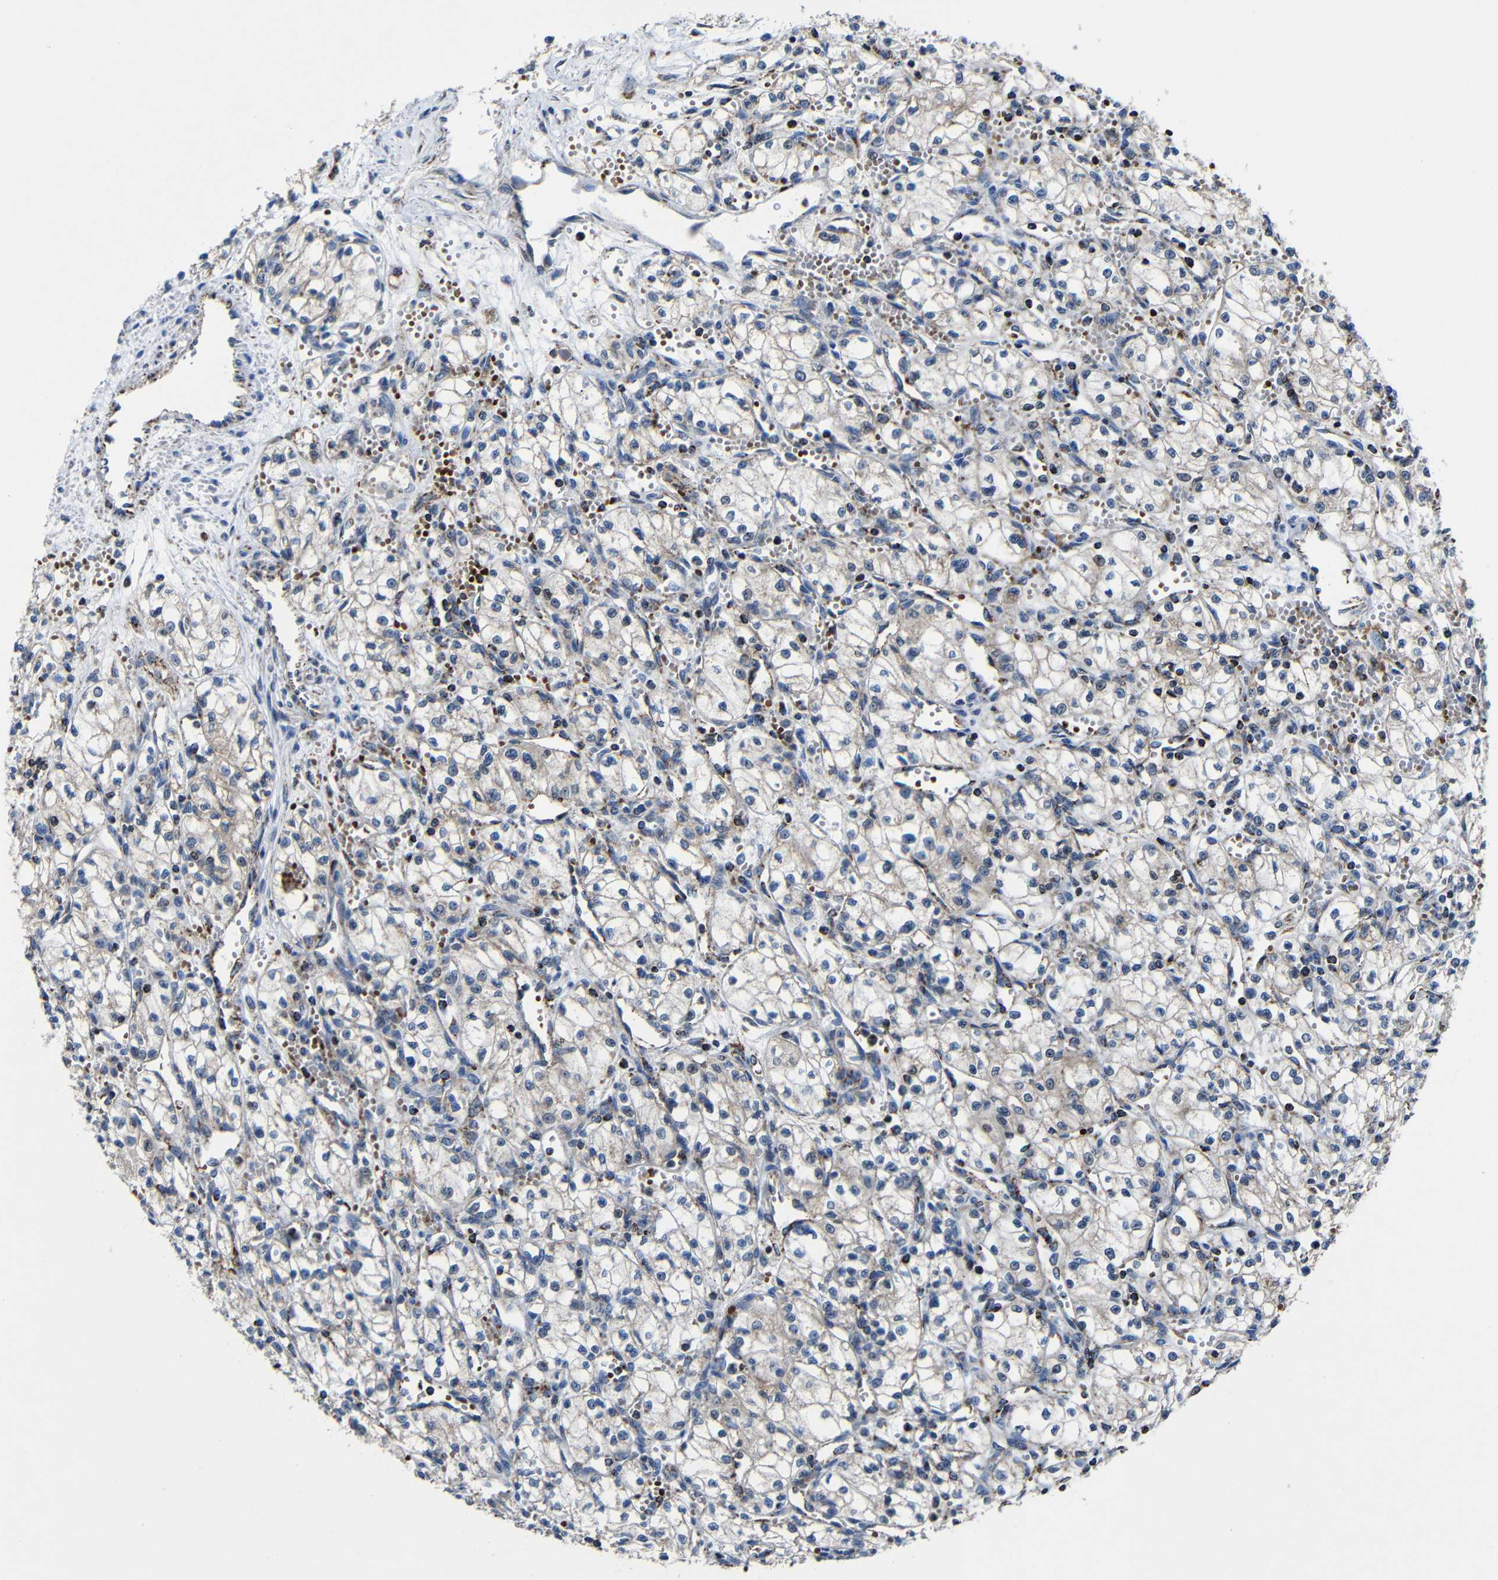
{"staining": {"intensity": "weak", "quantity": "25%-75%", "location": "cytoplasmic/membranous"}, "tissue": "renal cancer", "cell_type": "Tumor cells", "image_type": "cancer", "snomed": [{"axis": "morphology", "description": "Normal tissue, NOS"}, {"axis": "morphology", "description": "Adenocarcinoma, NOS"}, {"axis": "topography", "description": "Kidney"}], "caption": "Immunohistochemistry histopathology image of human renal cancer stained for a protein (brown), which exhibits low levels of weak cytoplasmic/membranous staining in about 25%-75% of tumor cells.", "gene": "CA5B", "patient": {"sex": "male", "age": 59}}